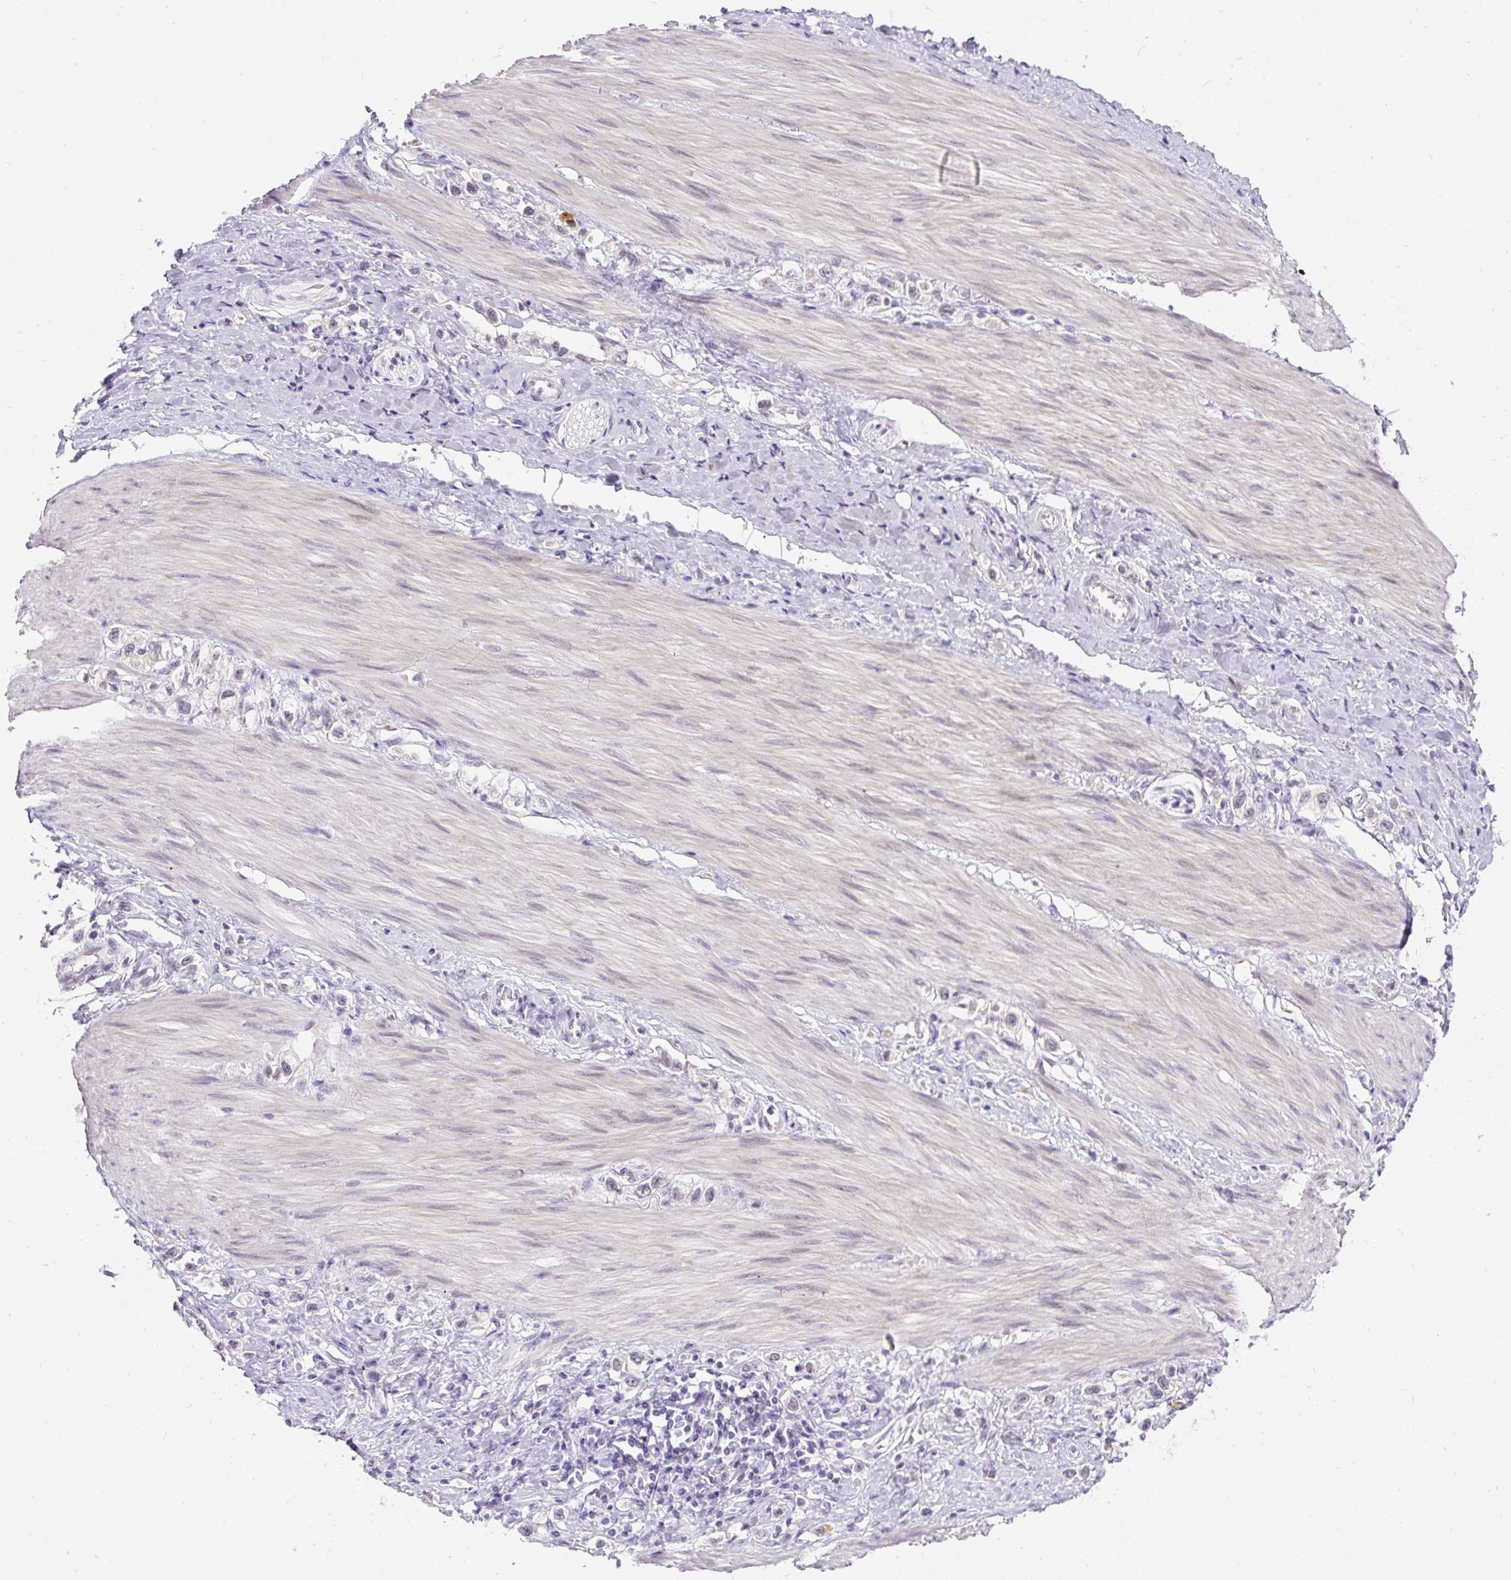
{"staining": {"intensity": "negative", "quantity": "none", "location": "none"}, "tissue": "stomach cancer", "cell_type": "Tumor cells", "image_type": "cancer", "snomed": [{"axis": "morphology", "description": "Adenocarcinoma, NOS"}, {"axis": "topography", "description": "Stomach"}], "caption": "The immunohistochemistry (IHC) micrograph has no significant expression in tumor cells of stomach adenocarcinoma tissue. (DAB immunohistochemistry (IHC), high magnification).", "gene": "WNT10B", "patient": {"sex": "female", "age": 65}}